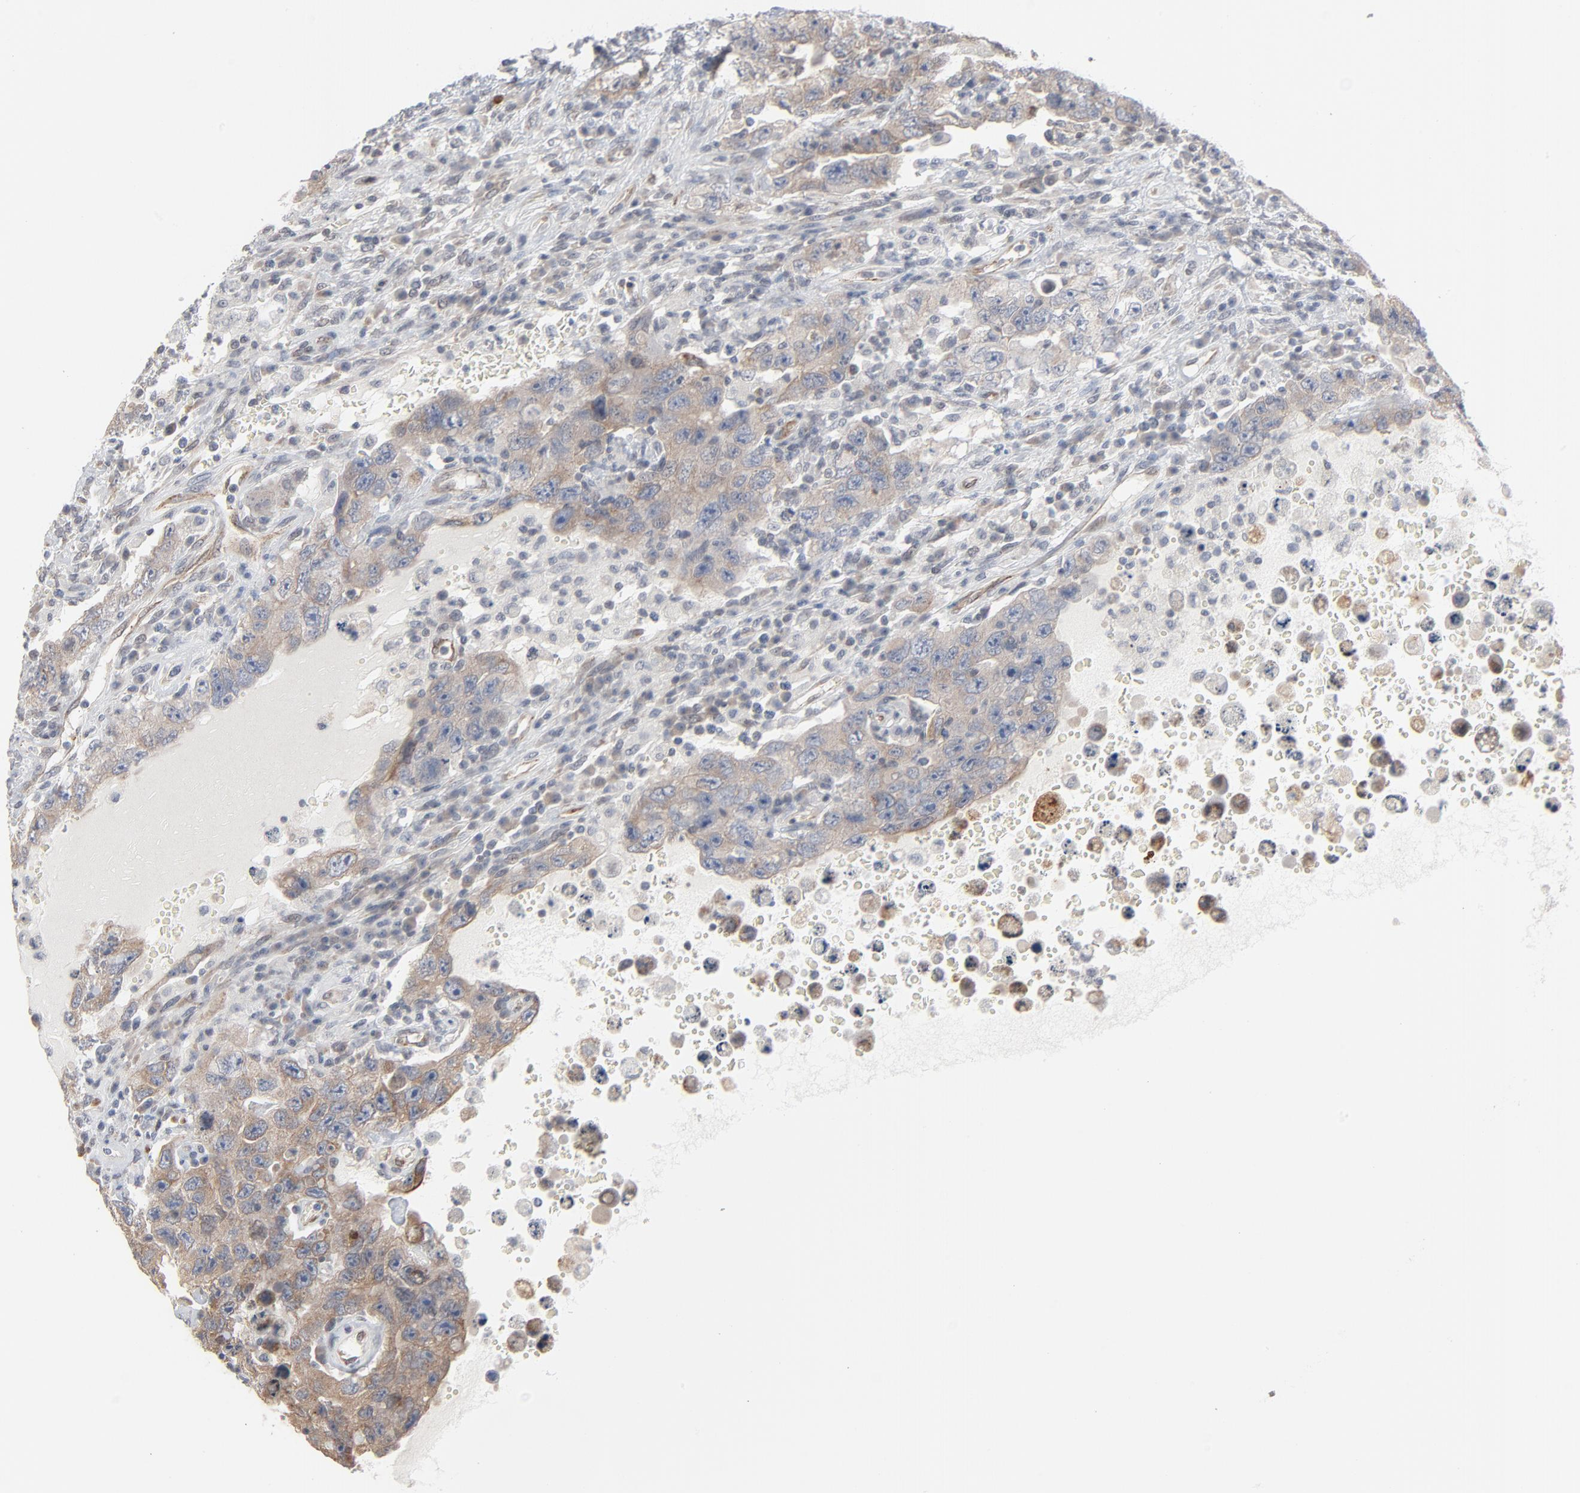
{"staining": {"intensity": "weak", "quantity": ">75%", "location": "cytoplasmic/membranous"}, "tissue": "testis cancer", "cell_type": "Tumor cells", "image_type": "cancer", "snomed": [{"axis": "morphology", "description": "Carcinoma, Embryonal, NOS"}, {"axis": "topography", "description": "Testis"}], "caption": "Protein analysis of embryonal carcinoma (testis) tissue demonstrates weak cytoplasmic/membranous expression in approximately >75% of tumor cells. (brown staining indicates protein expression, while blue staining denotes nuclei).", "gene": "ITPR3", "patient": {"sex": "male", "age": 26}}